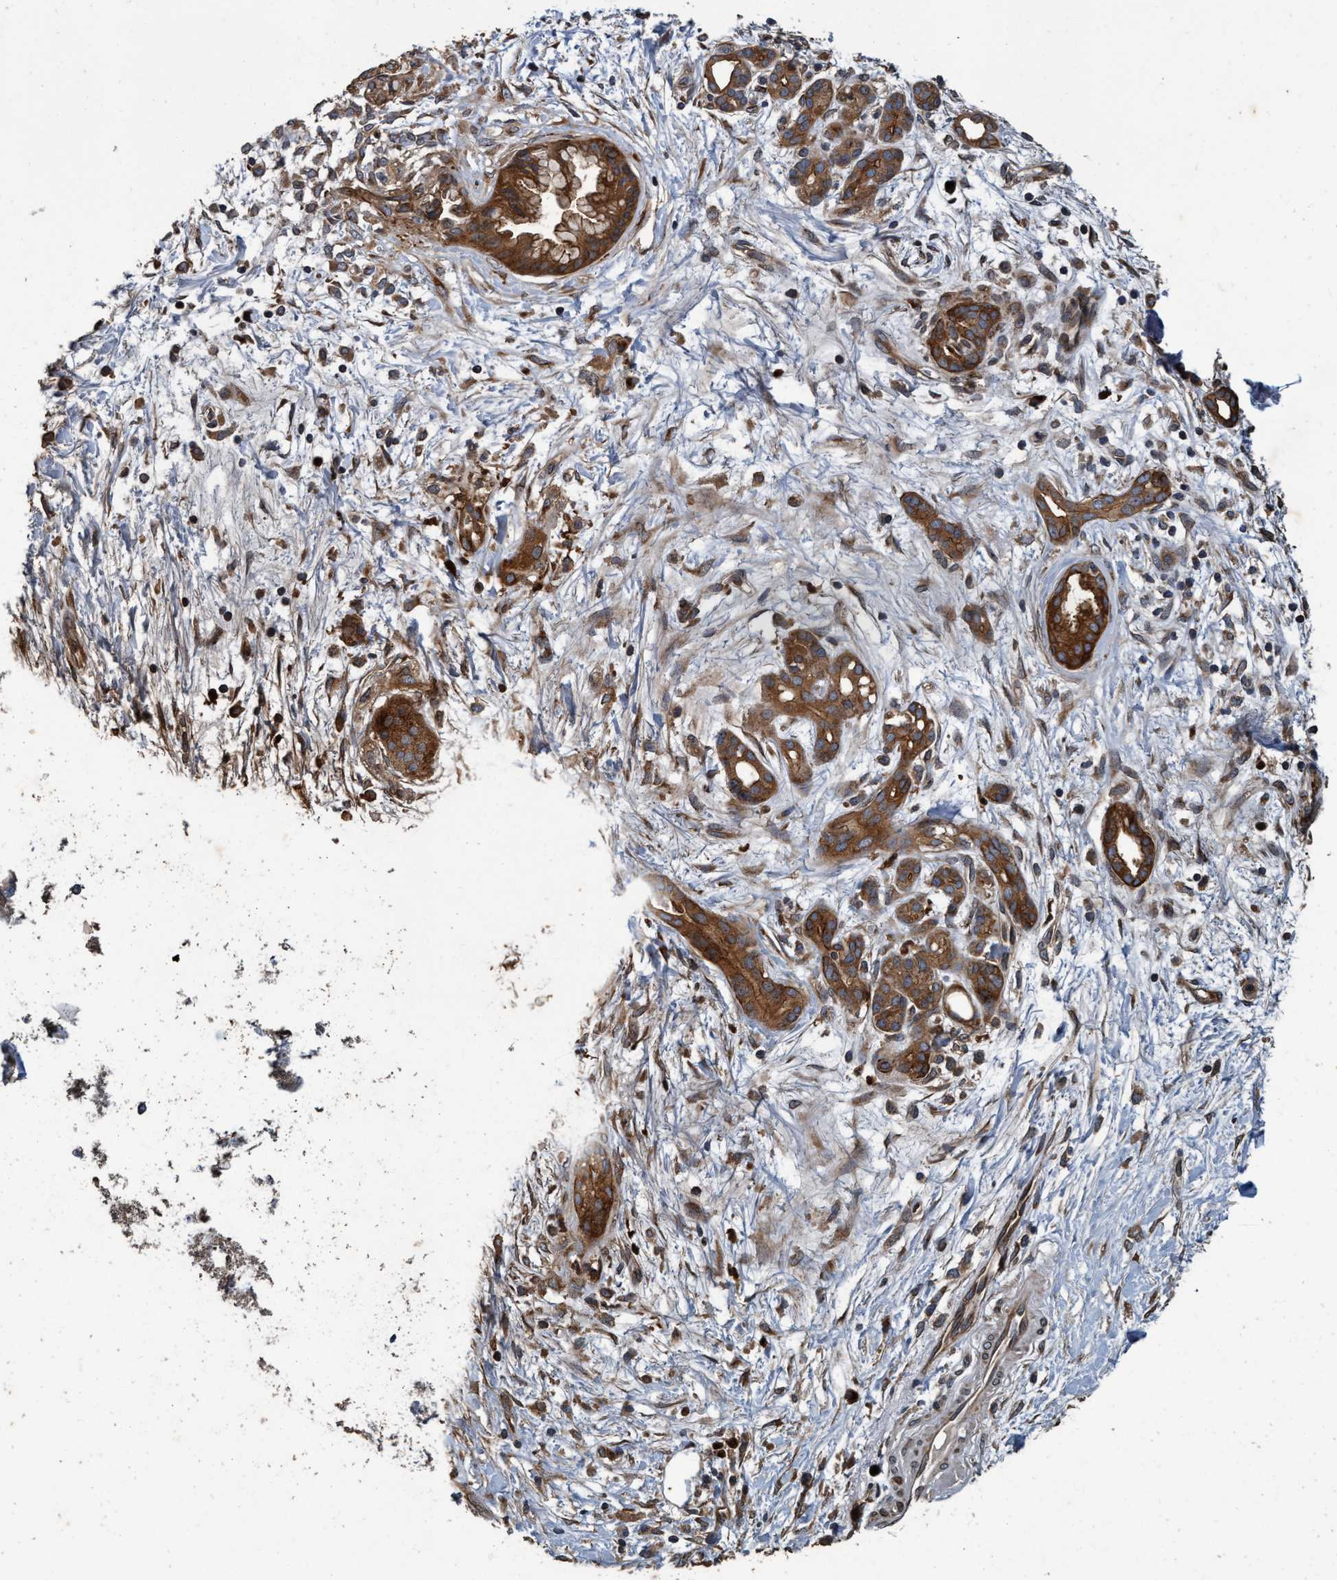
{"staining": {"intensity": "strong", "quantity": "25%-75%", "location": "cytoplasmic/membranous"}, "tissue": "pancreatic cancer", "cell_type": "Tumor cells", "image_type": "cancer", "snomed": [{"axis": "morphology", "description": "Adenocarcinoma, NOS"}, {"axis": "topography", "description": "Pancreas"}], "caption": "Immunohistochemistry staining of pancreatic adenocarcinoma, which shows high levels of strong cytoplasmic/membranous positivity in about 25%-75% of tumor cells indicating strong cytoplasmic/membranous protein expression. The staining was performed using DAB (3,3'-diaminobenzidine) (brown) for protein detection and nuclei were counterstained in hematoxylin (blue).", "gene": "MACC1", "patient": {"sex": "female", "age": 77}}